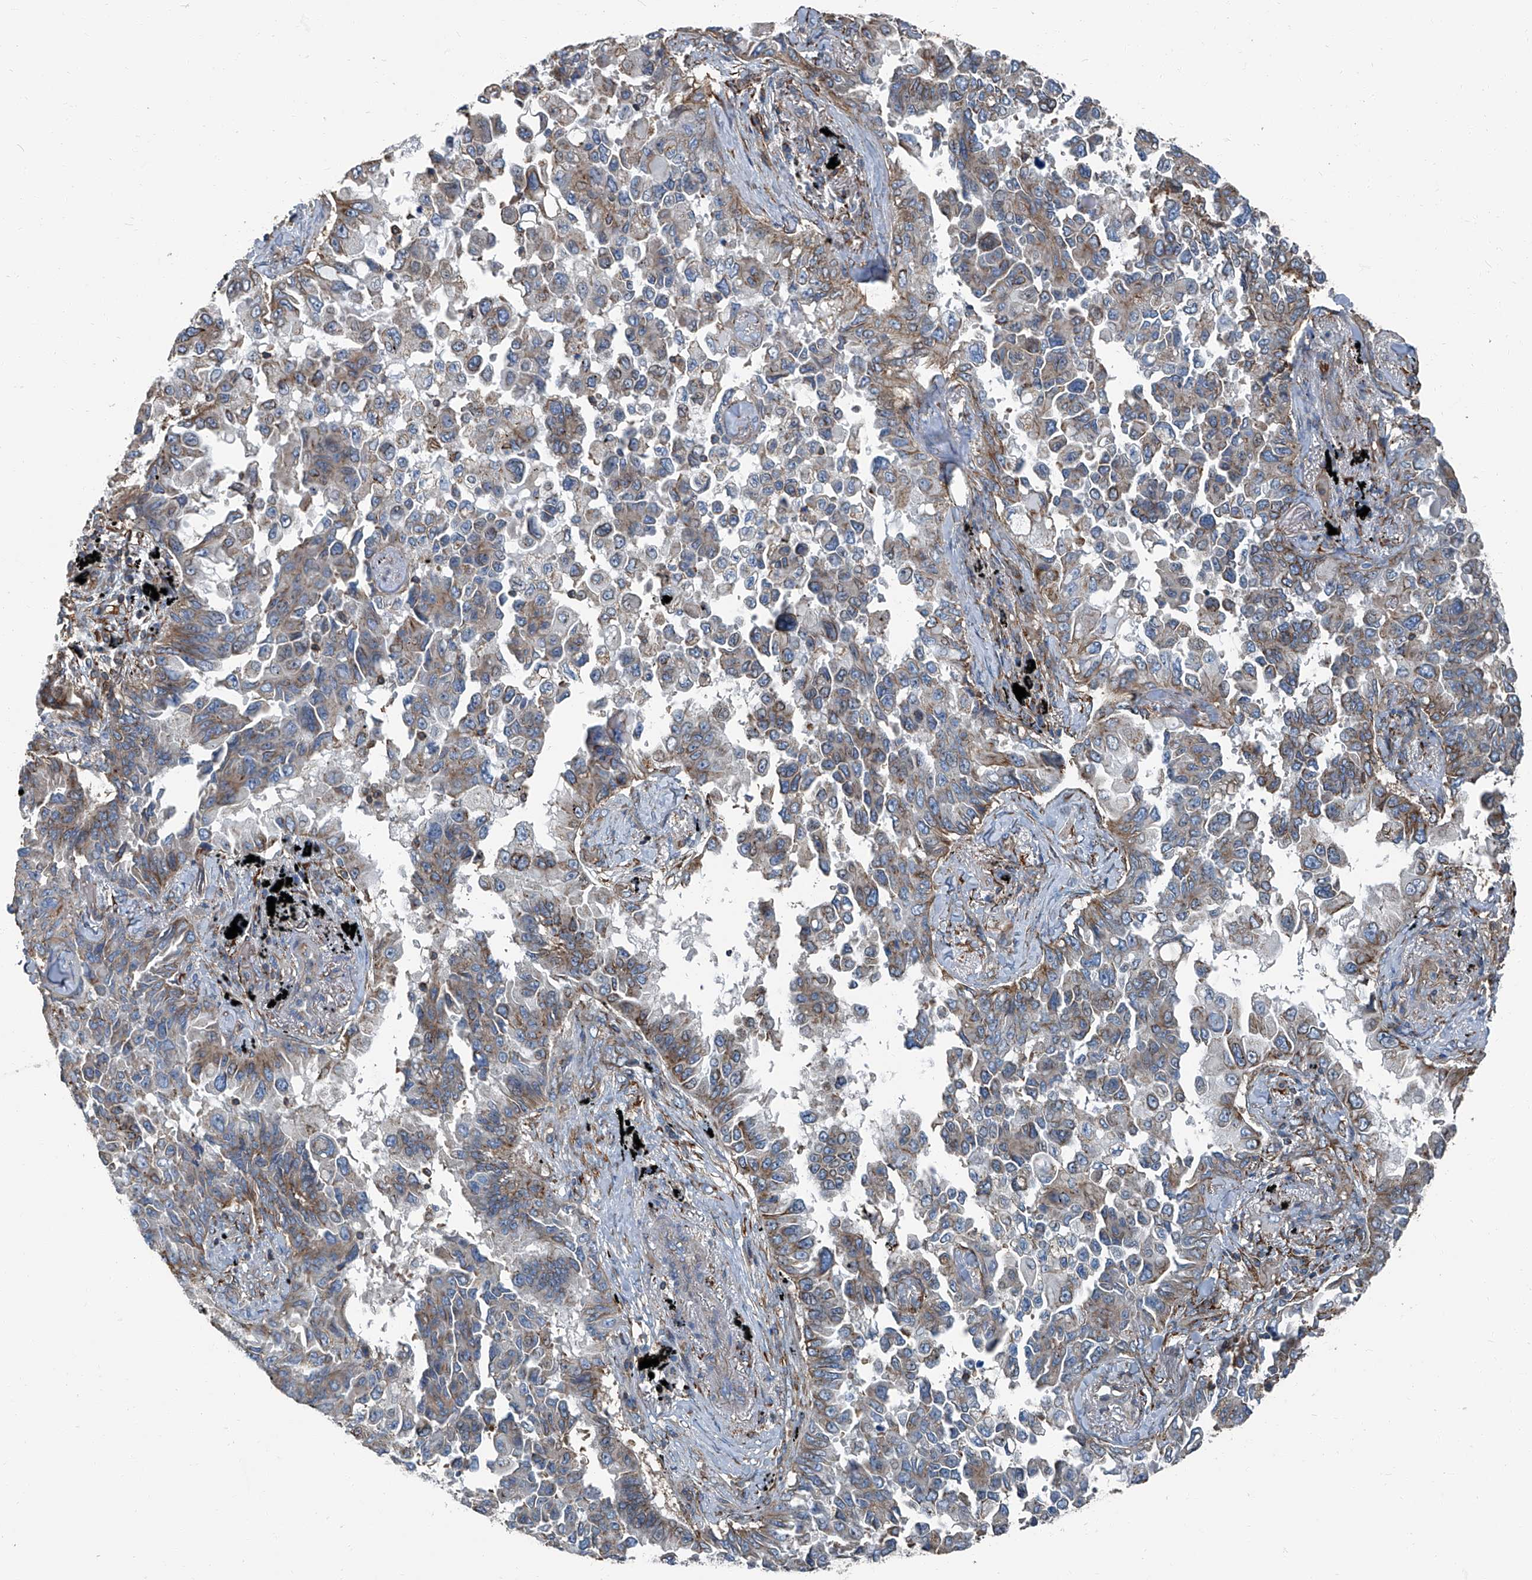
{"staining": {"intensity": "moderate", "quantity": "25%-75%", "location": "cytoplasmic/membranous"}, "tissue": "lung cancer", "cell_type": "Tumor cells", "image_type": "cancer", "snomed": [{"axis": "morphology", "description": "Adenocarcinoma, NOS"}, {"axis": "topography", "description": "Lung"}], "caption": "A histopathology image showing moderate cytoplasmic/membranous staining in approximately 25%-75% of tumor cells in lung cancer, as visualized by brown immunohistochemical staining.", "gene": "SEPTIN7", "patient": {"sex": "female", "age": 67}}